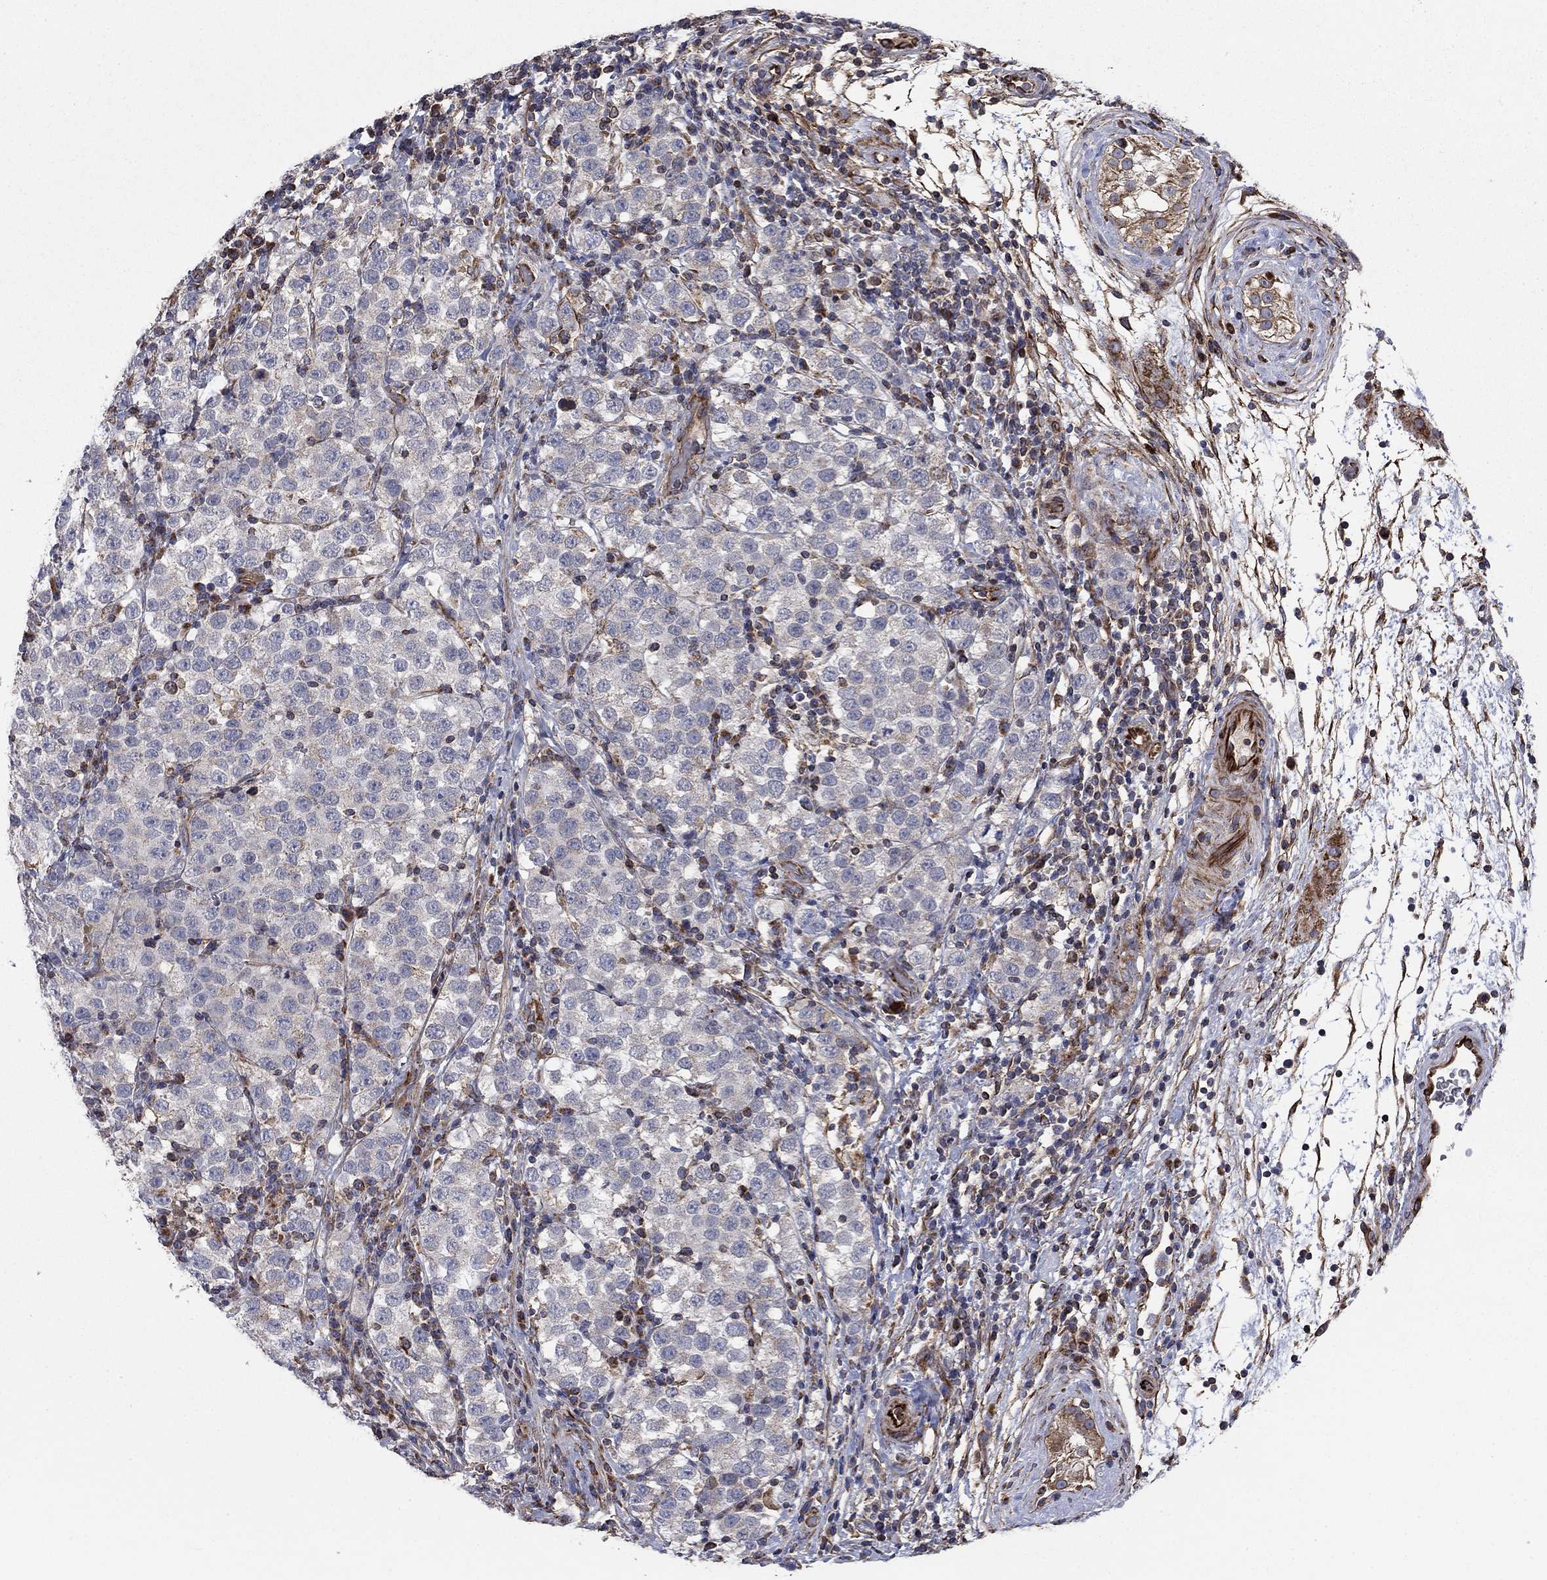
{"staining": {"intensity": "weak", "quantity": "<25%", "location": "cytoplasmic/membranous"}, "tissue": "testis cancer", "cell_type": "Tumor cells", "image_type": "cancer", "snomed": [{"axis": "morphology", "description": "Seminoma, NOS"}, {"axis": "topography", "description": "Testis"}], "caption": "The image reveals no staining of tumor cells in testis cancer (seminoma).", "gene": "NDUFC1", "patient": {"sex": "male", "age": 34}}